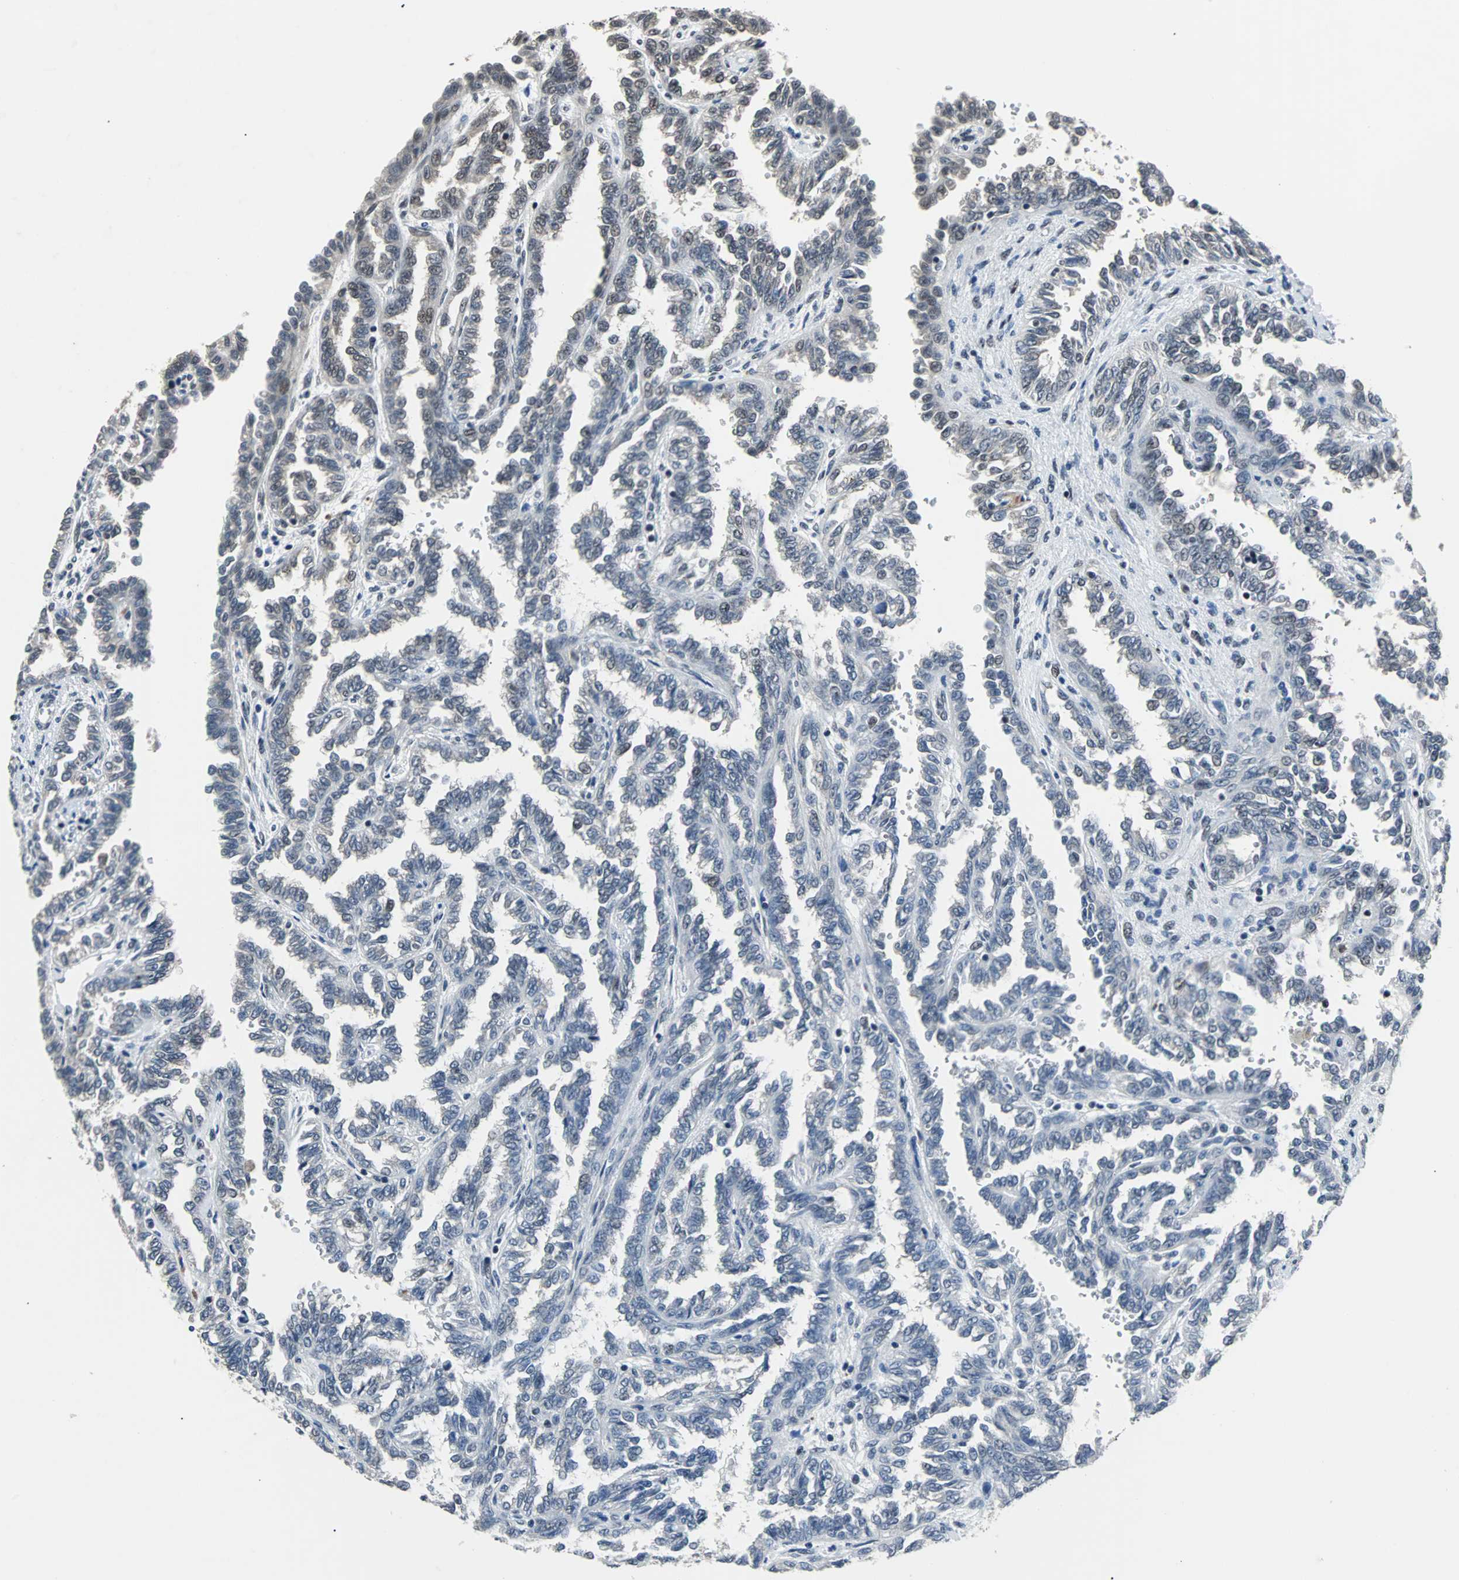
{"staining": {"intensity": "negative", "quantity": "none", "location": "none"}, "tissue": "renal cancer", "cell_type": "Tumor cells", "image_type": "cancer", "snomed": [{"axis": "morphology", "description": "Inflammation, NOS"}, {"axis": "morphology", "description": "Adenocarcinoma, NOS"}, {"axis": "topography", "description": "Kidney"}], "caption": "This is an immunohistochemistry micrograph of renal cancer (adenocarcinoma). There is no expression in tumor cells.", "gene": "USP28", "patient": {"sex": "male", "age": 68}}